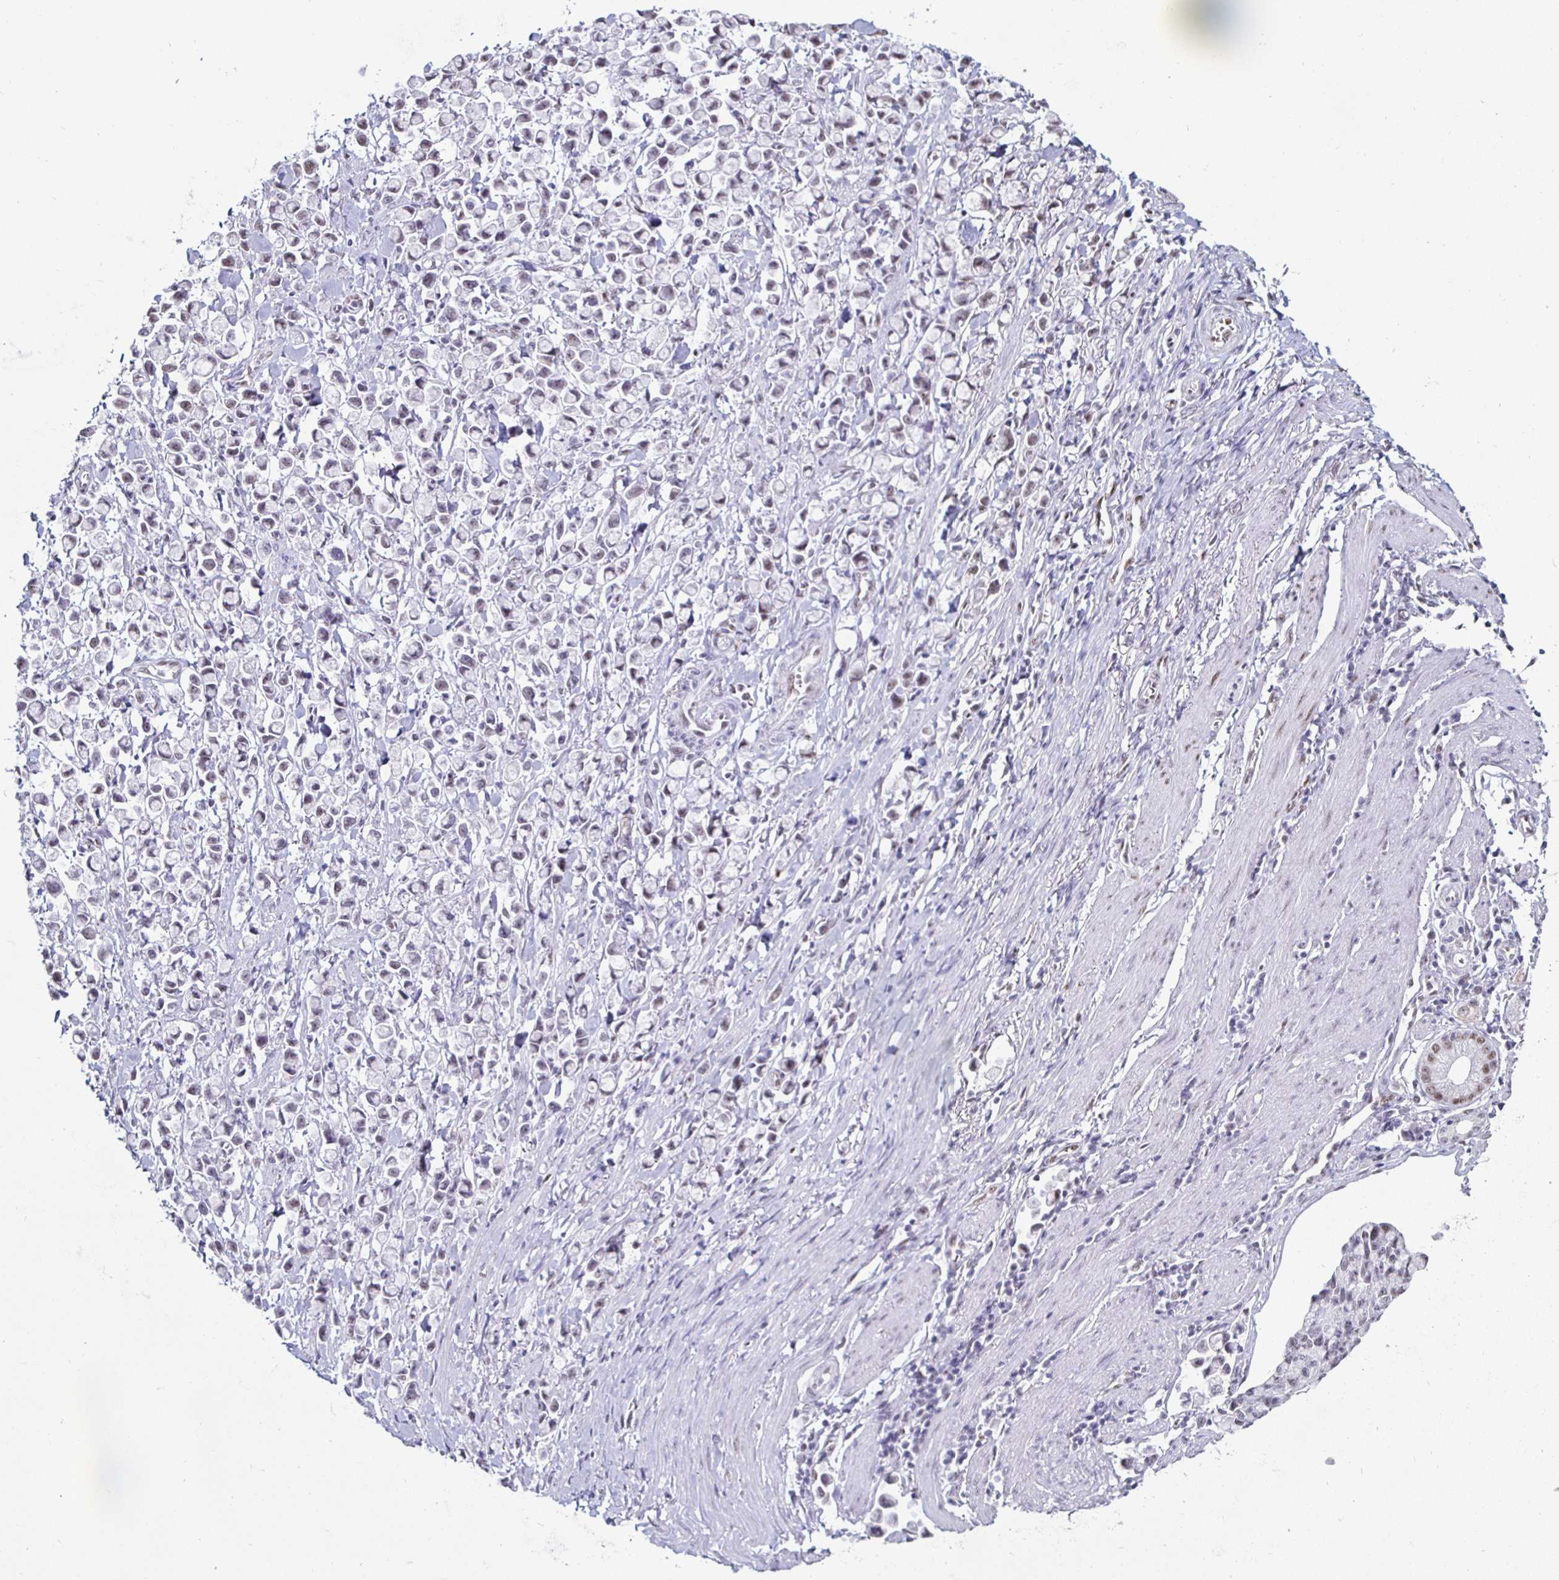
{"staining": {"intensity": "weak", "quantity": "25%-75%", "location": "nuclear"}, "tissue": "stomach cancer", "cell_type": "Tumor cells", "image_type": "cancer", "snomed": [{"axis": "morphology", "description": "Adenocarcinoma, NOS"}, {"axis": "topography", "description": "Stomach"}], "caption": "Immunohistochemical staining of adenocarcinoma (stomach) demonstrates low levels of weak nuclear protein staining in approximately 25%-75% of tumor cells. The staining was performed using DAB, with brown indicating positive protein expression. Nuclei are stained blue with hematoxylin.", "gene": "DDX39B", "patient": {"sex": "female", "age": 81}}